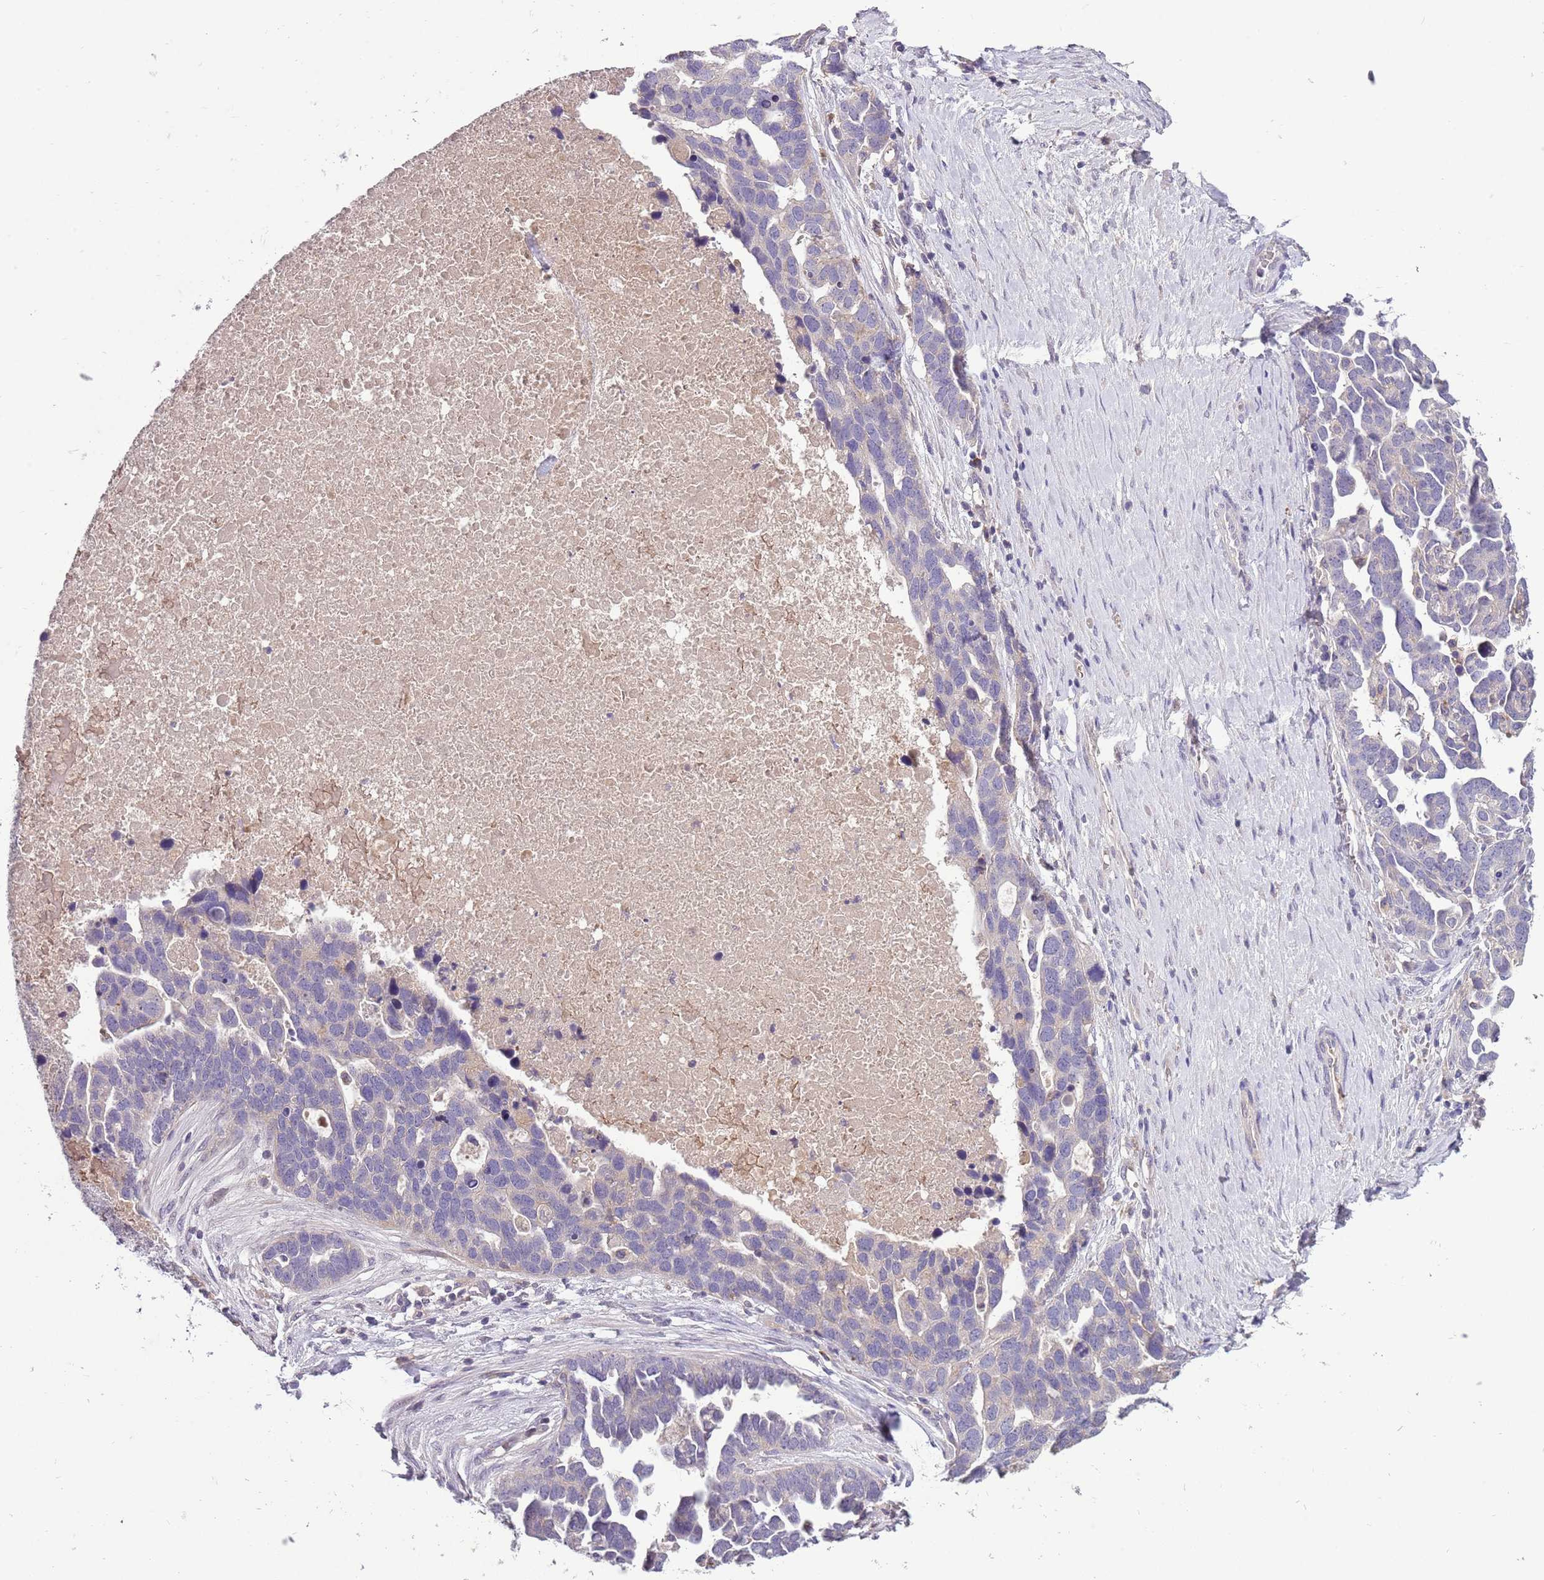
{"staining": {"intensity": "negative", "quantity": "none", "location": "none"}, "tissue": "ovarian cancer", "cell_type": "Tumor cells", "image_type": "cancer", "snomed": [{"axis": "morphology", "description": "Cystadenocarcinoma, serous, NOS"}, {"axis": "topography", "description": "Ovary"}], "caption": "Ovarian serous cystadenocarcinoma was stained to show a protein in brown. There is no significant expression in tumor cells.", "gene": "SCAMP5", "patient": {"sex": "female", "age": 54}}